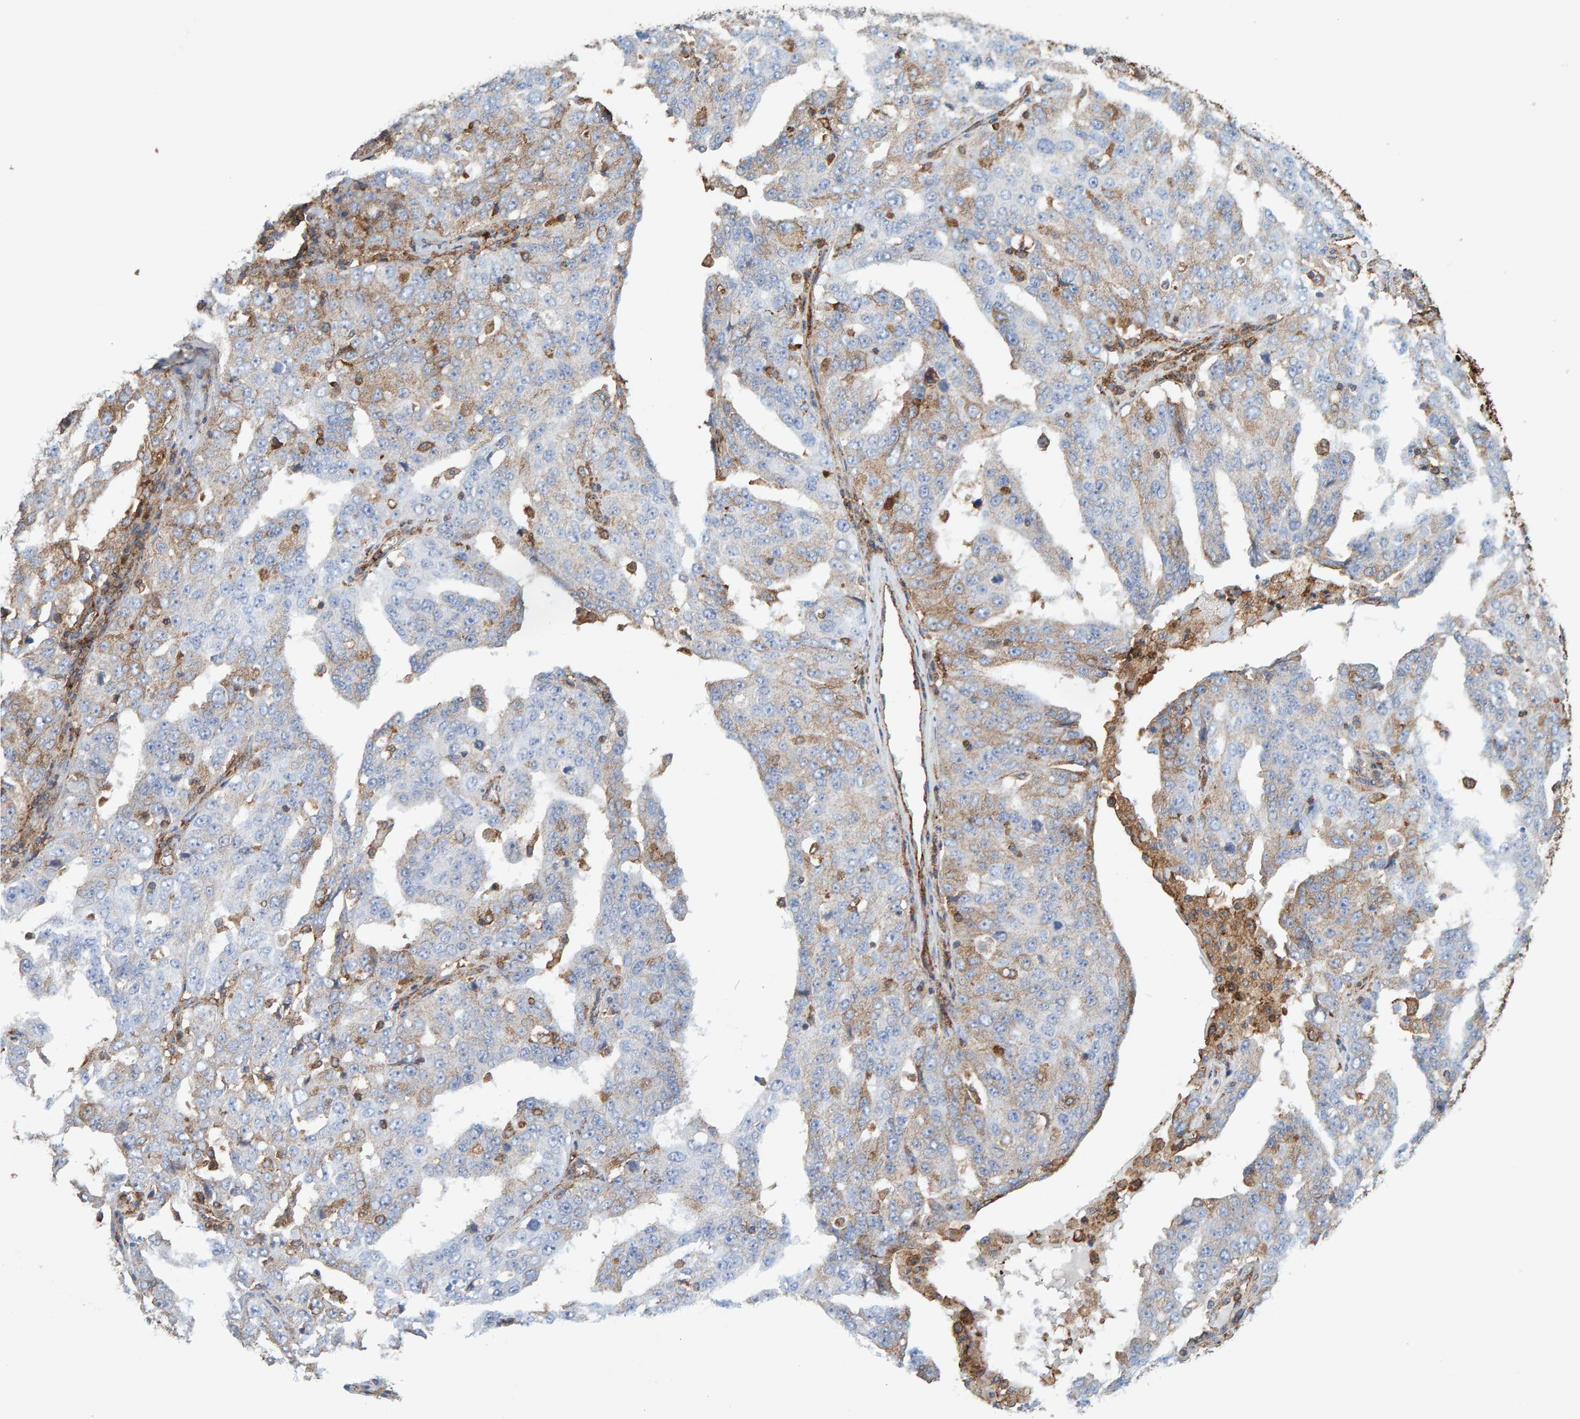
{"staining": {"intensity": "weak", "quantity": "25%-75%", "location": "cytoplasmic/membranous"}, "tissue": "ovarian cancer", "cell_type": "Tumor cells", "image_type": "cancer", "snomed": [{"axis": "morphology", "description": "Carcinoma, endometroid"}, {"axis": "topography", "description": "Ovary"}], "caption": "This photomicrograph shows immunohistochemistry (IHC) staining of ovarian endometroid carcinoma, with low weak cytoplasmic/membranous staining in about 25%-75% of tumor cells.", "gene": "MVP", "patient": {"sex": "female", "age": 62}}